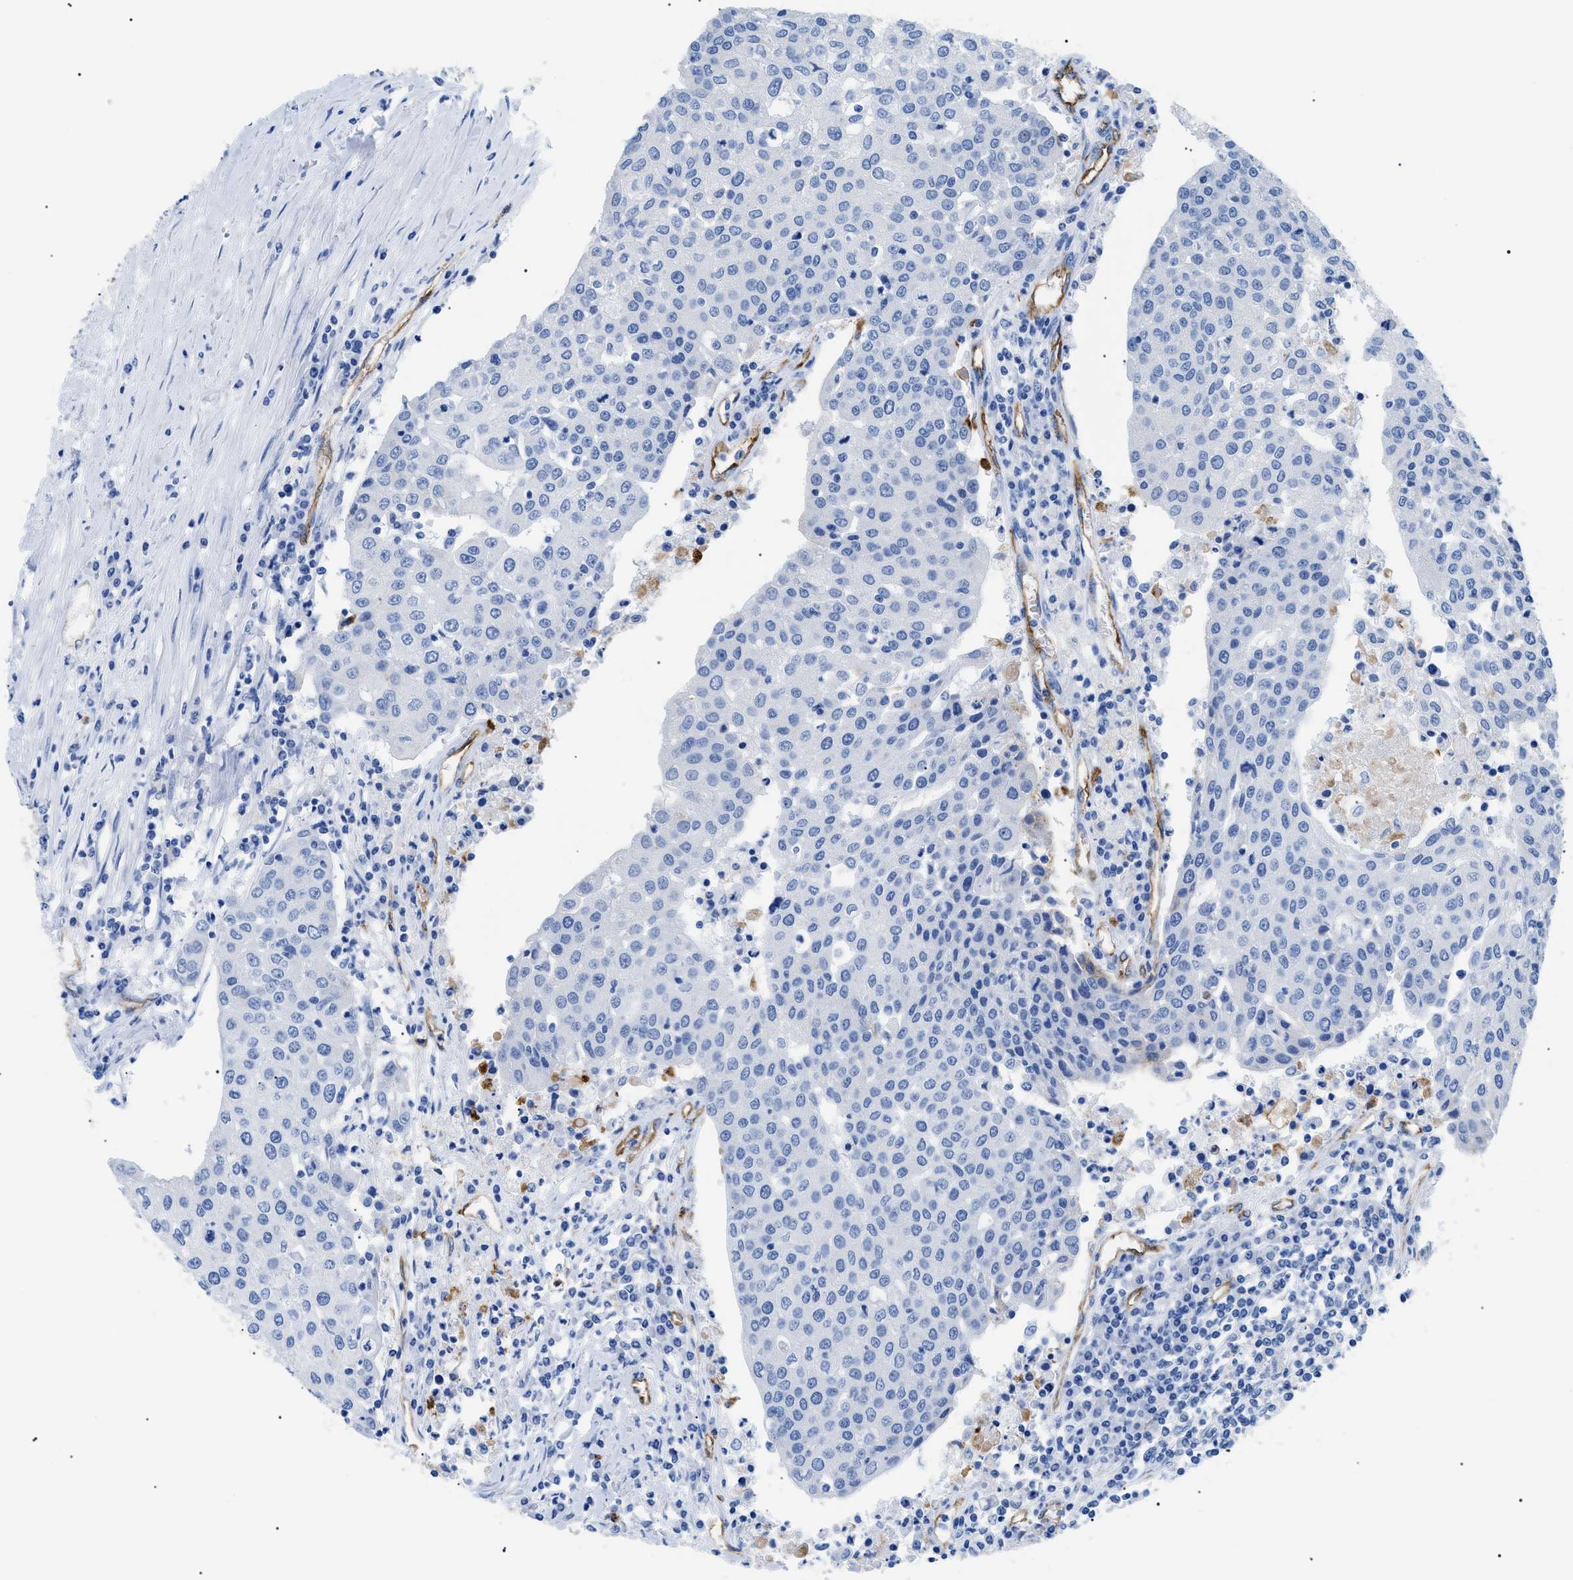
{"staining": {"intensity": "negative", "quantity": "none", "location": "none"}, "tissue": "urothelial cancer", "cell_type": "Tumor cells", "image_type": "cancer", "snomed": [{"axis": "morphology", "description": "Urothelial carcinoma, High grade"}, {"axis": "topography", "description": "Urinary bladder"}], "caption": "Tumor cells are negative for brown protein staining in urothelial cancer.", "gene": "PODXL", "patient": {"sex": "female", "age": 85}}